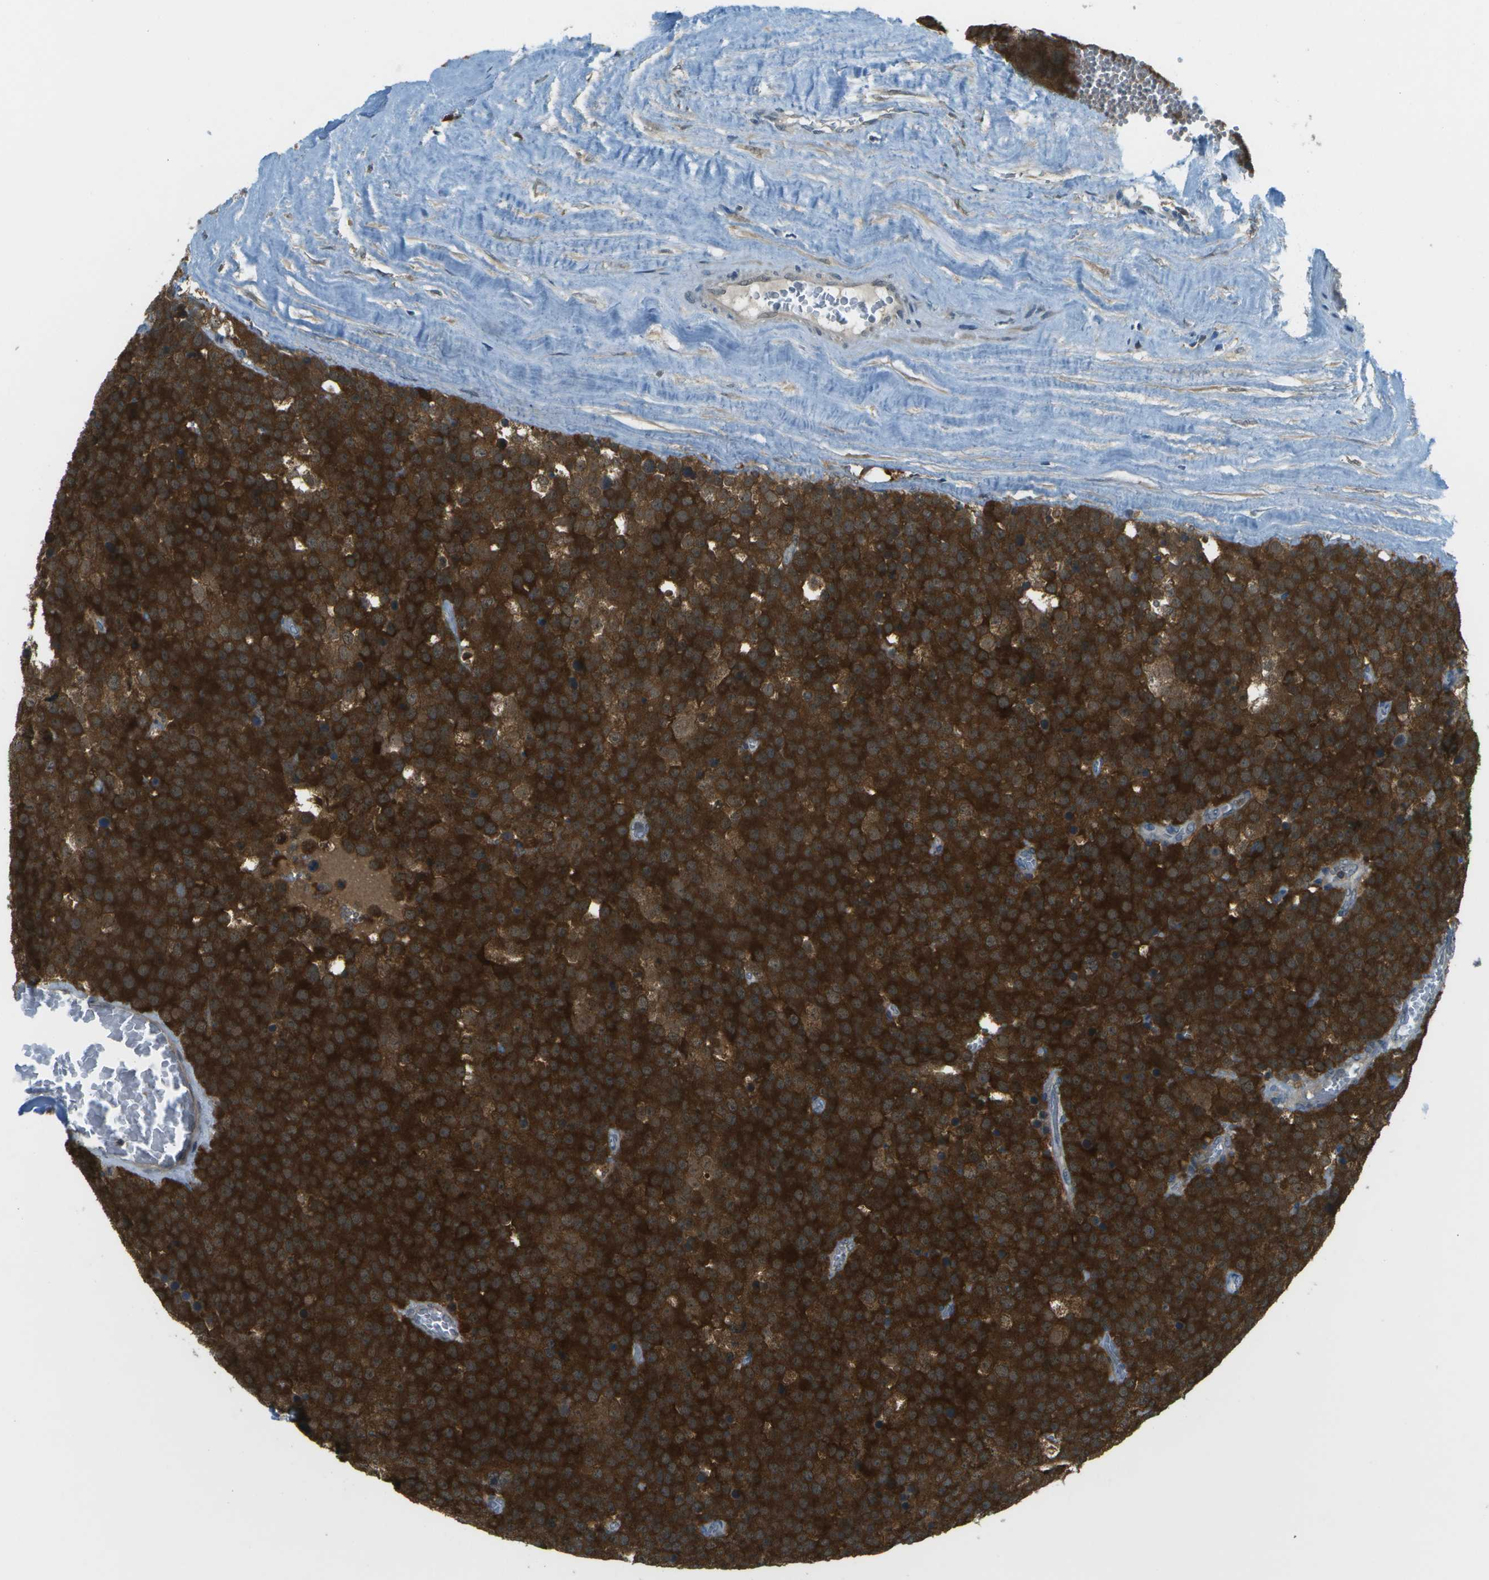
{"staining": {"intensity": "strong", "quantity": ">75%", "location": "cytoplasmic/membranous"}, "tissue": "testis cancer", "cell_type": "Tumor cells", "image_type": "cancer", "snomed": [{"axis": "morphology", "description": "Normal tissue, NOS"}, {"axis": "morphology", "description": "Seminoma, NOS"}, {"axis": "topography", "description": "Testis"}], "caption": "DAB immunohistochemical staining of human testis seminoma shows strong cytoplasmic/membranous protein staining in about >75% of tumor cells.", "gene": "CDH23", "patient": {"sex": "male", "age": 71}}